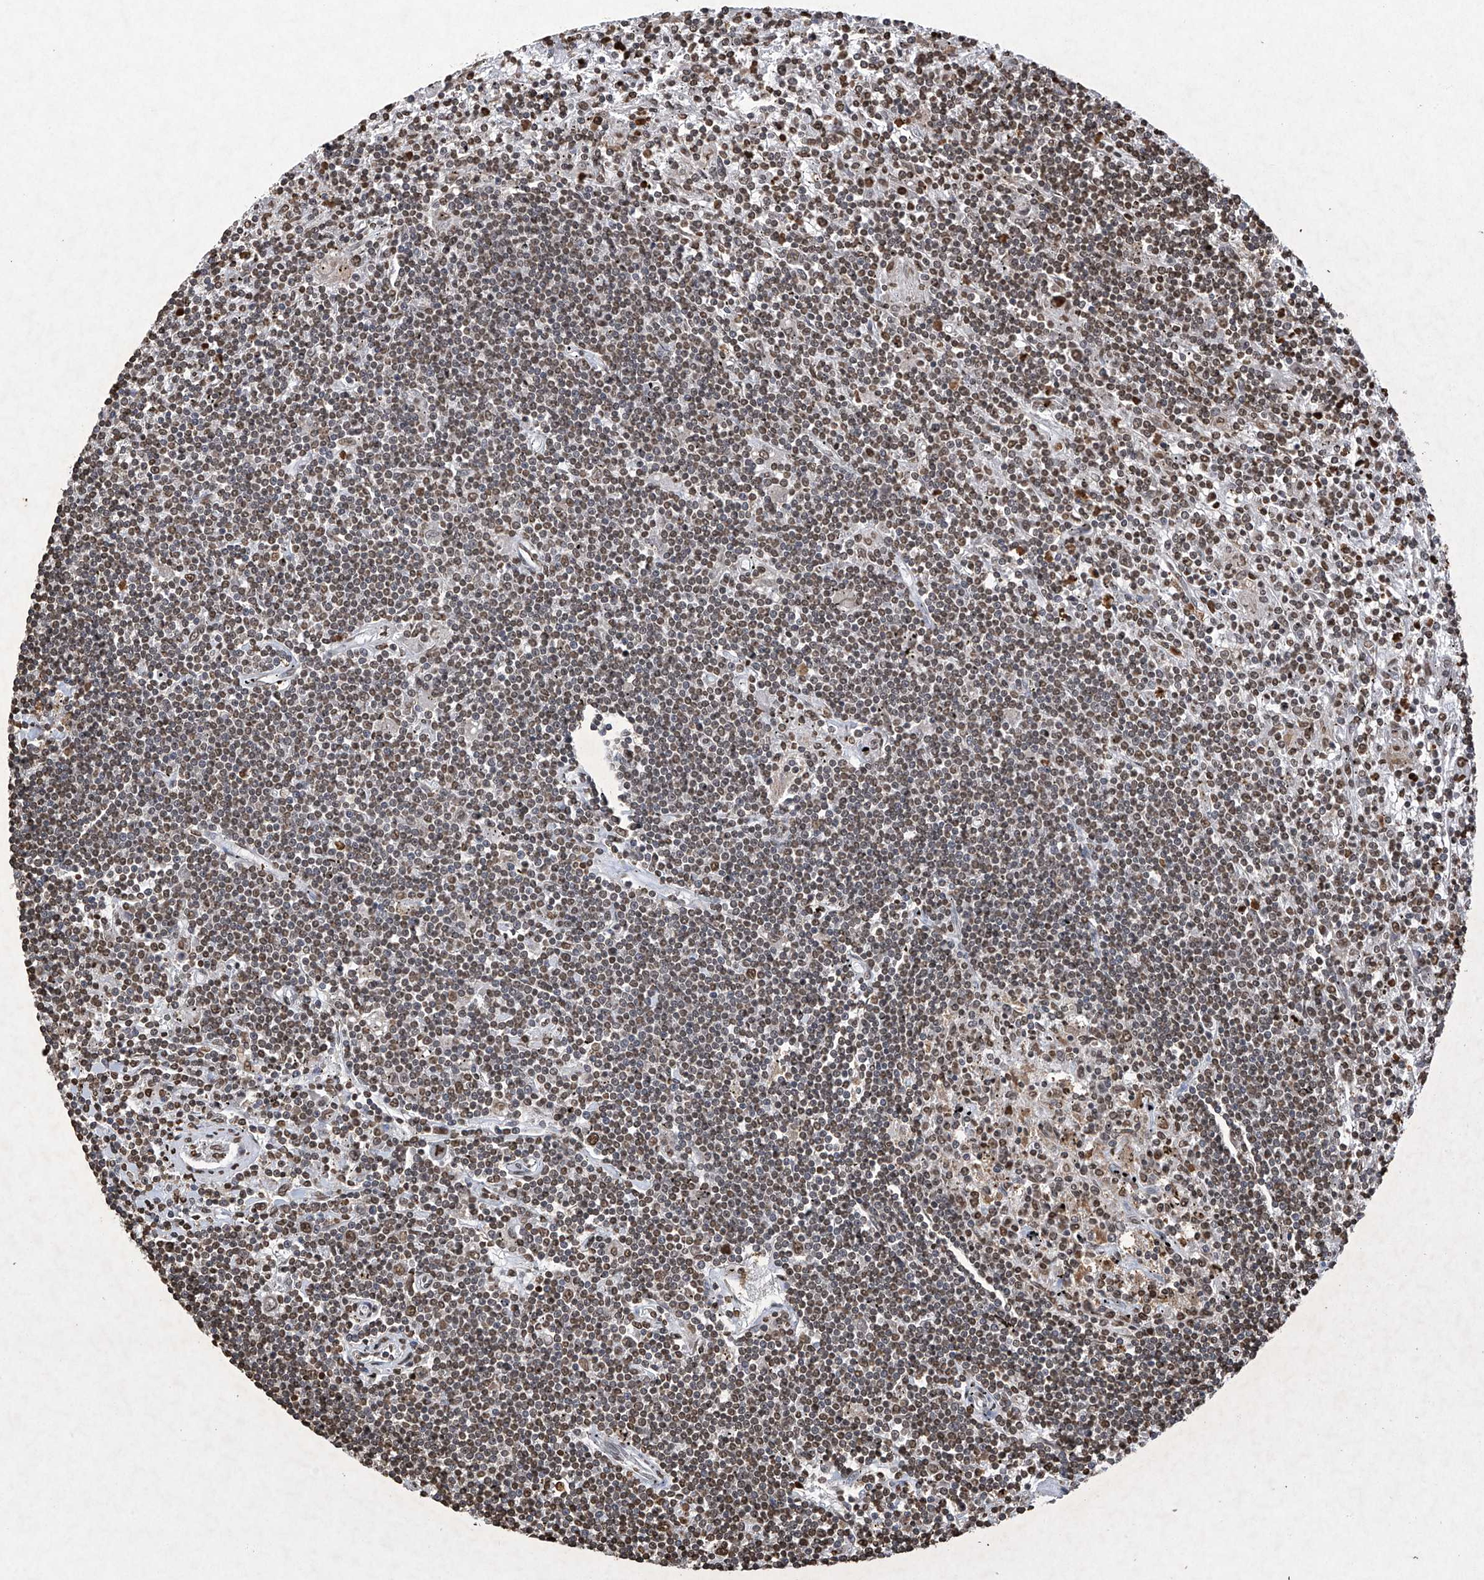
{"staining": {"intensity": "moderate", "quantity": "25%-75%", "location": "nuclear"}, "tissue": "lymphoma", "cell_type": "Tumor cells", "image_type": "cancer", "snomed": [{"axis": "morphology", "description": "Malignant lymphoma, non-Hodgkin's type, Low grade"}, {"axis": "topography", "description": "Spleen"}], "caption": "Protein staining by immunohistochemistry demonstrates moderate nuclear staining in about 25%-75% of tumor cells in lymphoma.", "gene": "H3-3A", "patient": {"sex": "male", "age": 76}}